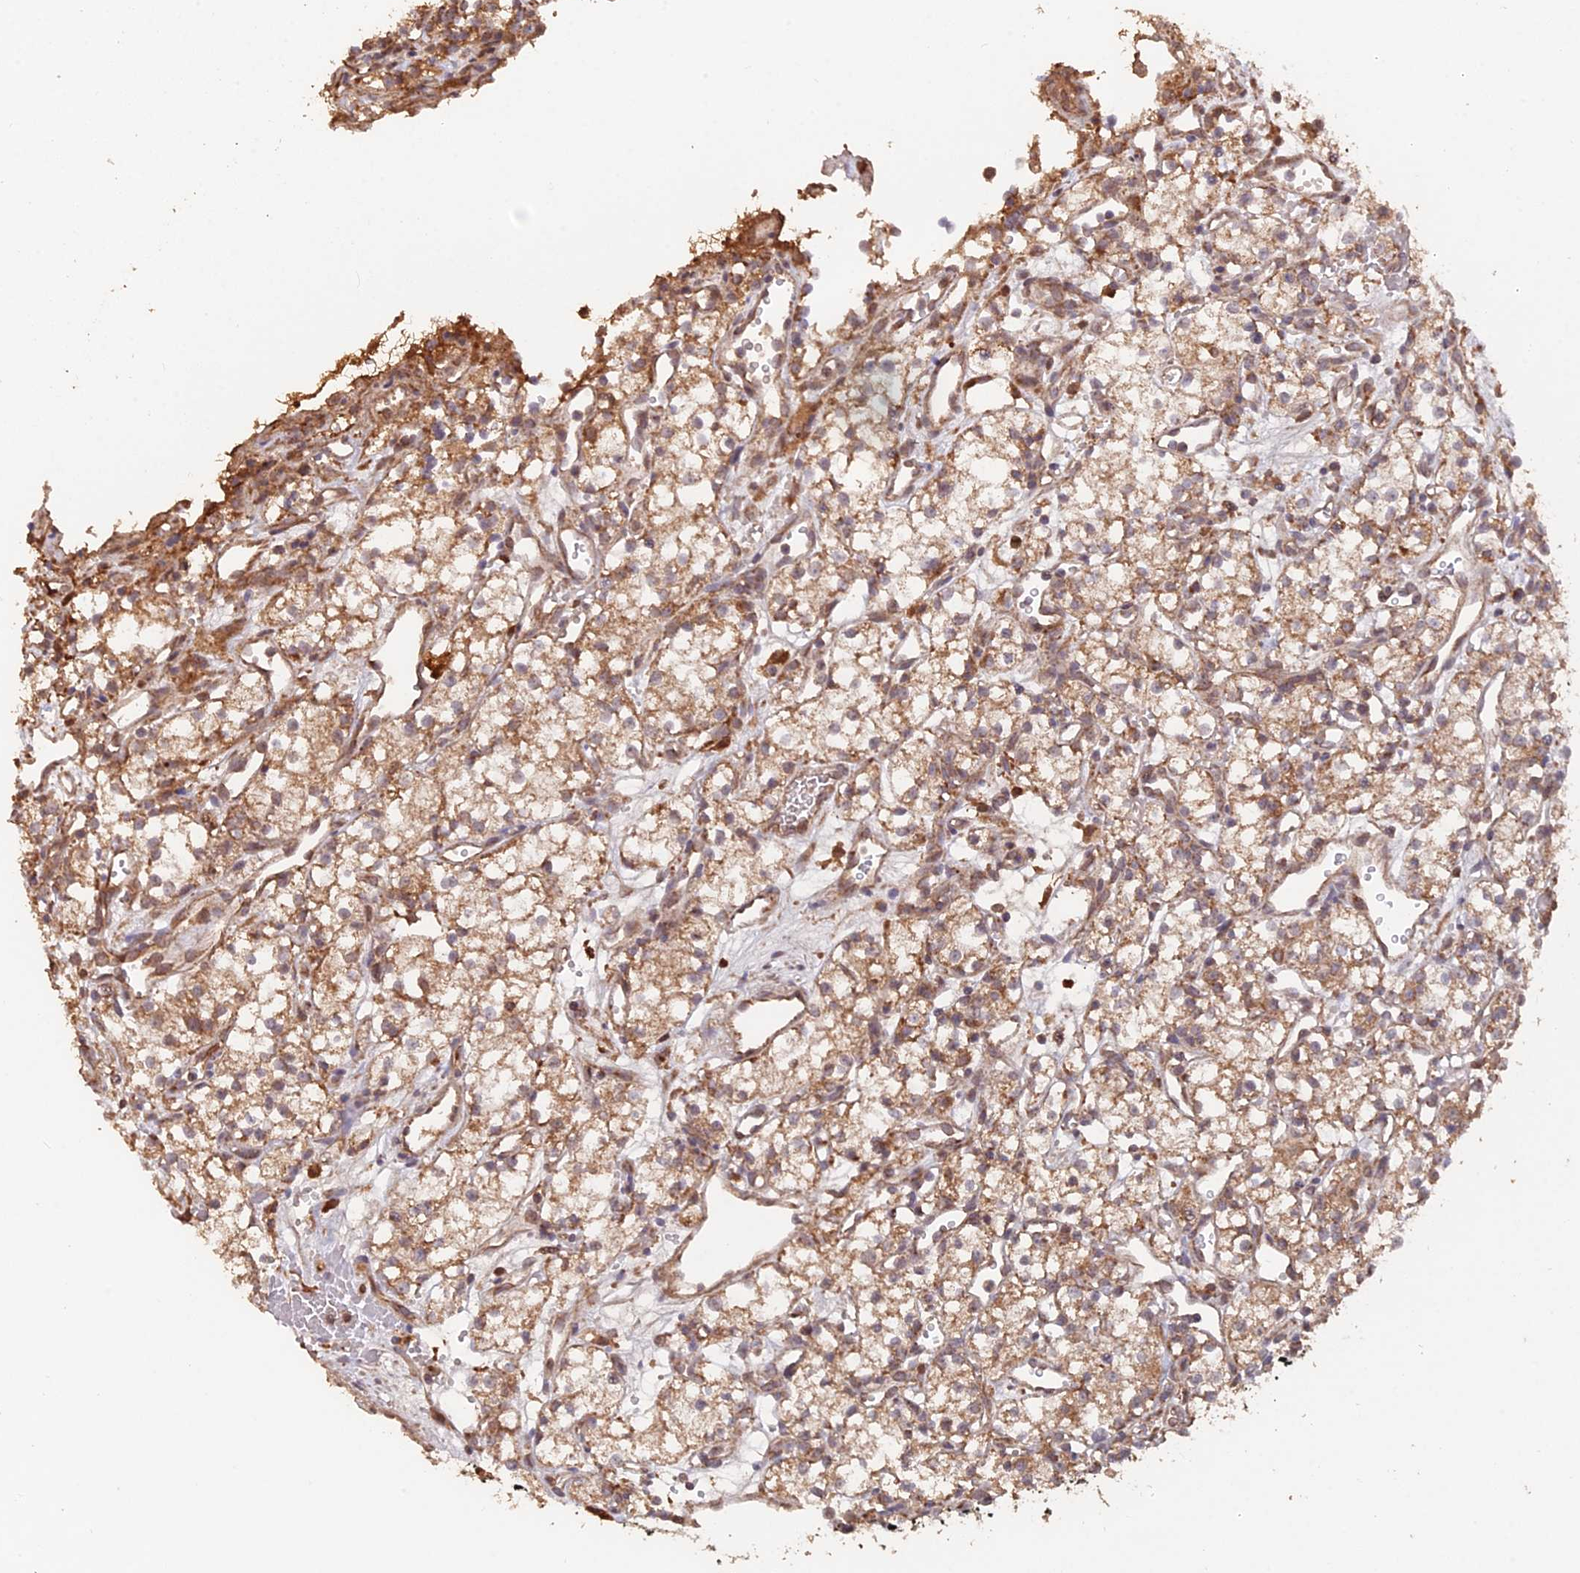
{"staining": {"intensity": "moderate", "quantity": ">75%", "location": "cytoplasmic/membranous"}, "tissue": "renal cancer", "cell_type": "Tumor cells", "image_type": "cancer", "snomed": [{"axis": "morphology", "description": "Adenocarcinoma, NOS"}, {"axis": "topography", "description": "Kidney"}], "caption": "The immunohistochemical stain highlights moderate cytoplasmic/membranous expression in tumor cells of adenocarcinoma (renal) tissue. (DAB (3,3'-diaminobenzidine) = brown stain, brightfield microscopy at high magnification).", "gene": "IFT22", "patient": {"sex": "male", "age": 59}}